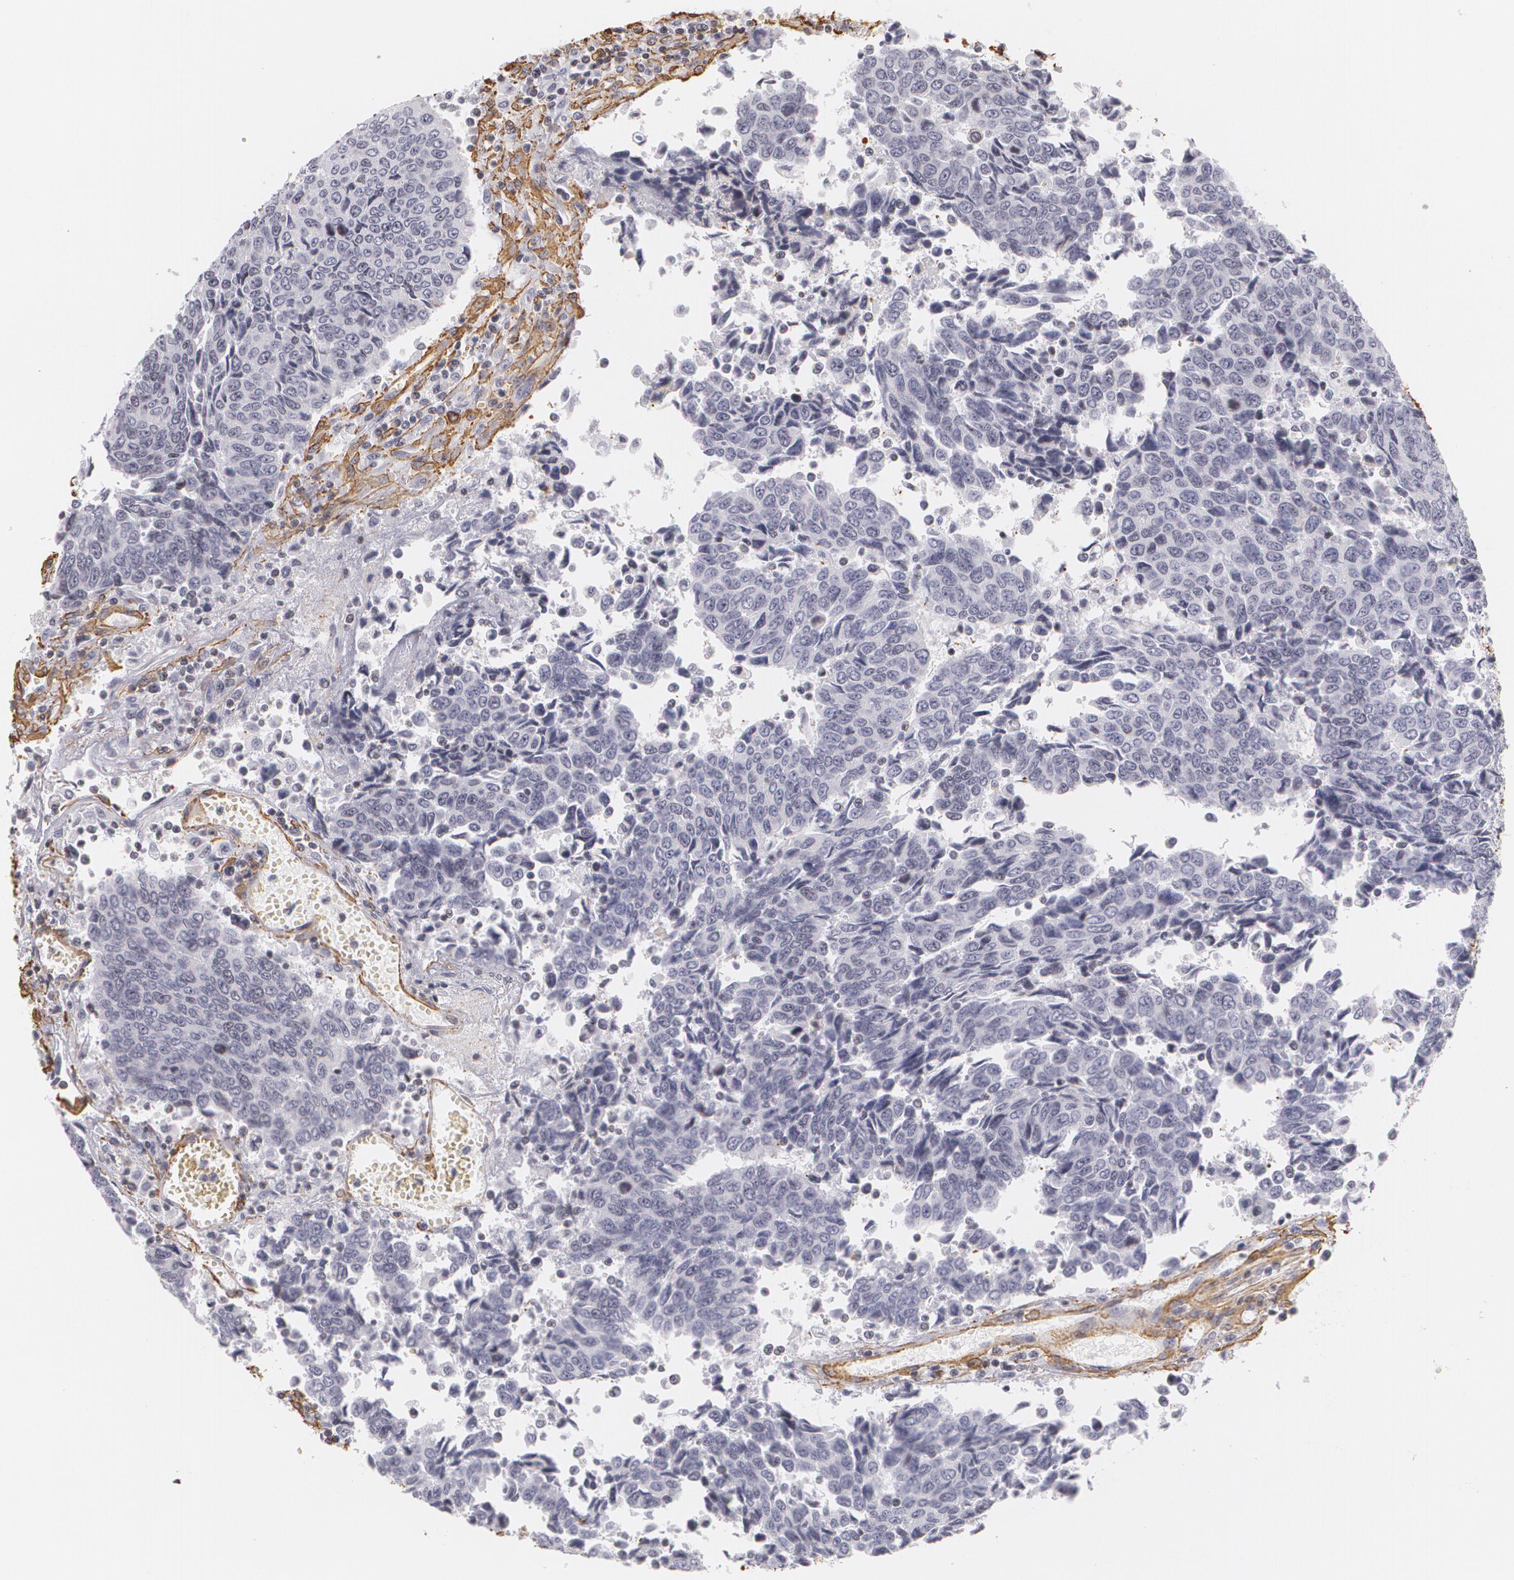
{"staining": {"intensity": "negative", "quantity": "none", "location": "none"}, "tissue": "urothelial cancer", "cell_type": "Tumor cells", "image_type": "cancer", "snomed": [{"axis": "morphology", "description": "Urothelial carcinoma, High grade"}, {"axis": "topography", "description": "Urinary bladder"}], "caption": "The micrograph reveals no staining of tumor cells in urothelial cancer.", "gene": "VAMP1", "patient": {"sex": "male", "age": 86}}